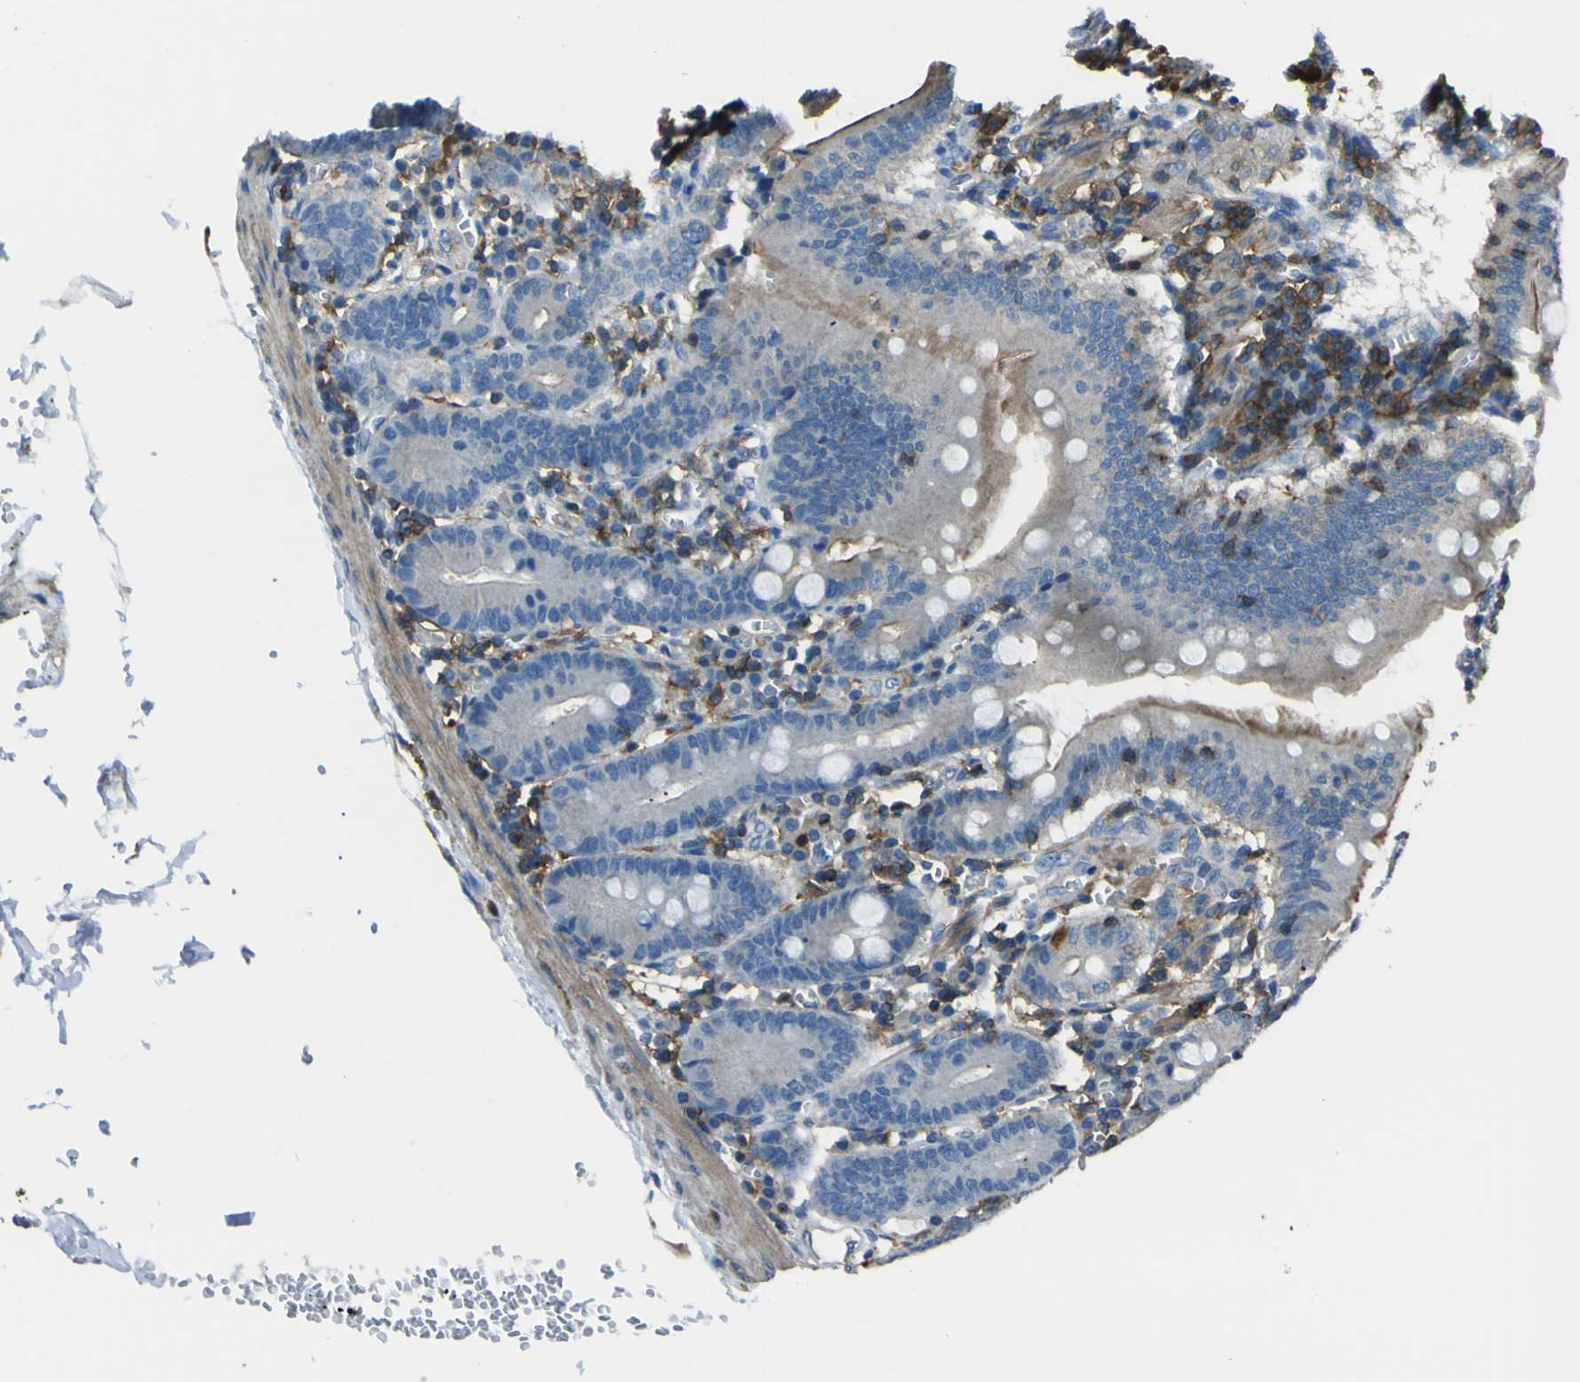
{"staining": {"intensity": "weak", "quantity": "25%-75%", "location": "cytoplasmic/membranous"}, "tissue": "small intestine", "cell_type": "Glandular cells", "image_type": "normal", "snomed": [{"axis": "morphology", "description": "Normal tissue, NOS"}, {"axis": "topography", "description": "Small intestine"}], "caption": "Immunohistochemistry micrograph of normal human small intestine stained for a protein (brown), which exhibits low levels of weak cytoplasmic/membranous positivity in approximately 25%-75% of glandular cells.", "gene": "LAIR1", "patient": {"sex": "male", "age": 71}}